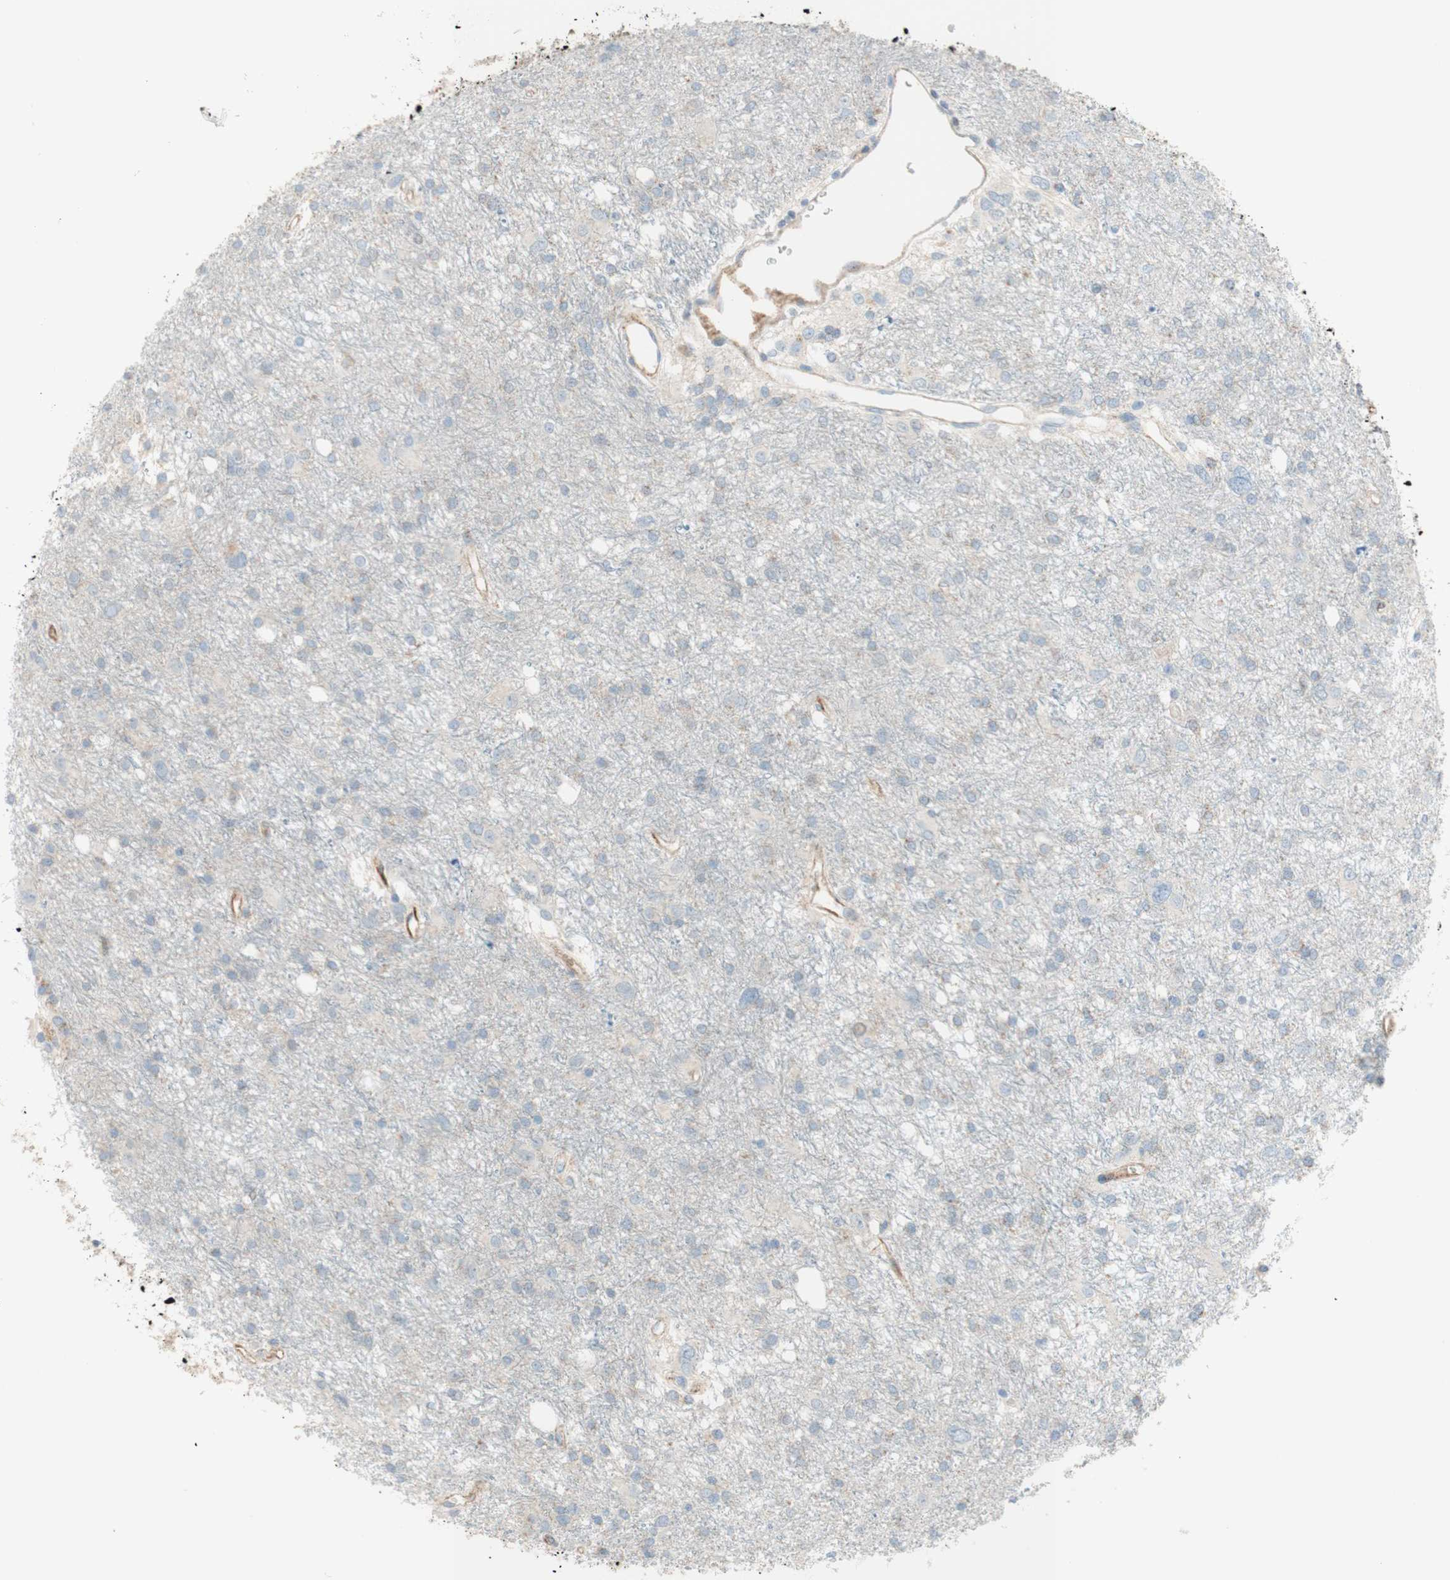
{"staining": {"intensity": "negative", "quantity": "none", "location": "none"}, "tissue": "glioma", "cell_type": "Tumor cells", "image_type": "cancer", "snomed": [{"axis": "morphology", "description": "Glioma, malignant, High grade"}, {"axis": "topography", "description": "Brain"}], "caption": "Human malignant high-grade glioma stained for a protein using immunohistochemistry (IHC) shows no positivity in tumor cells.", "gene": "POU2AF1", "patient": {"sex": "female", "age": 59}}